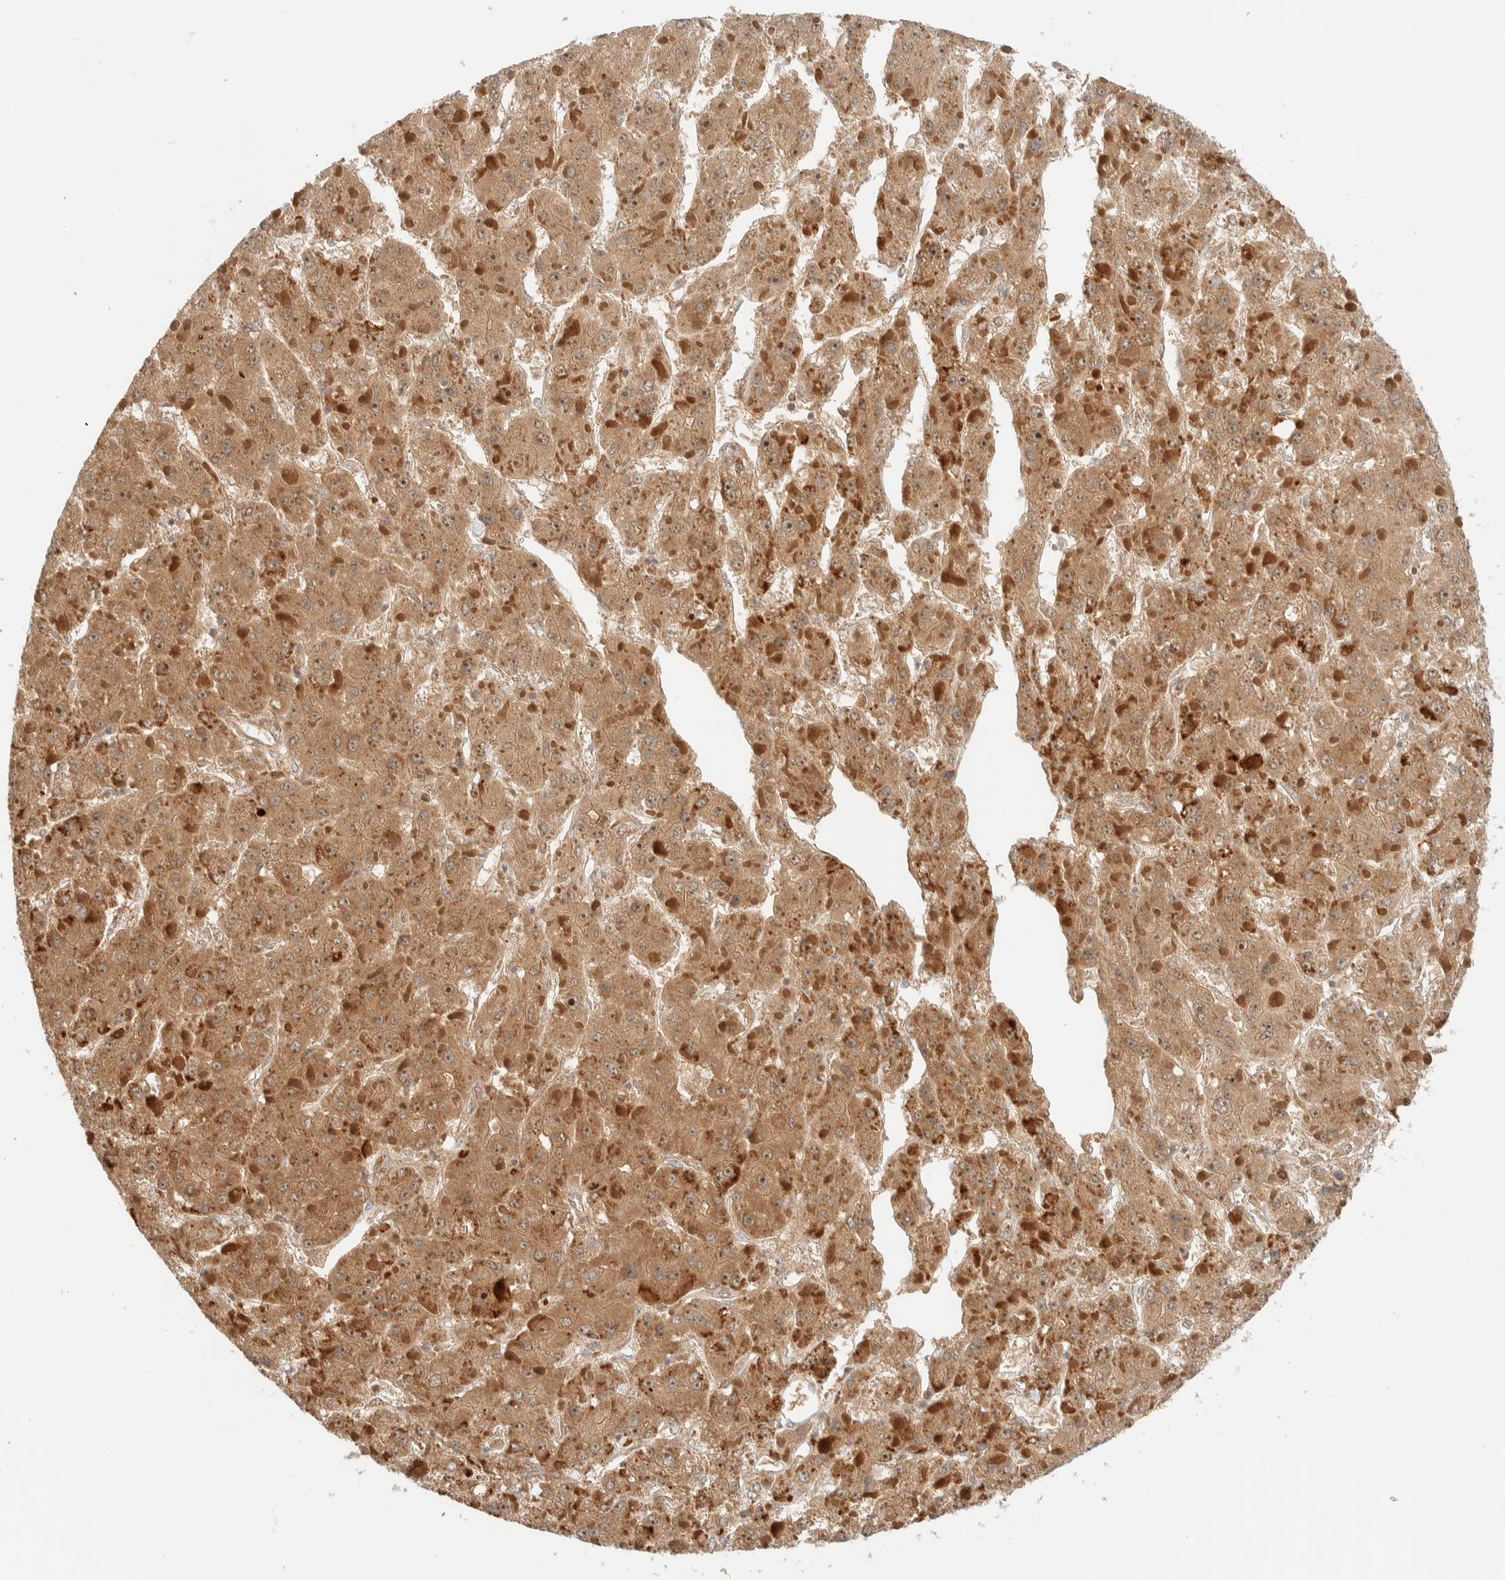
{"staining": {"intensity": "moderate", "quantity": ">75%", "location": "cytoplasmic/membranous"}, "tissue": "liver cancer", "cell_type": "Tumor cells", "image_type": "cancer", "snomed": [{"axis": "morphology", "description": "Carcinoma, Hepatocellular, NOS"}, {"axis": "topography", "description": "Liver"}], "caption": "A micrograph showing moderate cytoplasmic/membranous expression in about >75% of tumor cells in liver cancer, as visualized by brown immunohistochemical staining.", "gene": "HDHD3", "patient": {"sex": "female", "age": 73}}